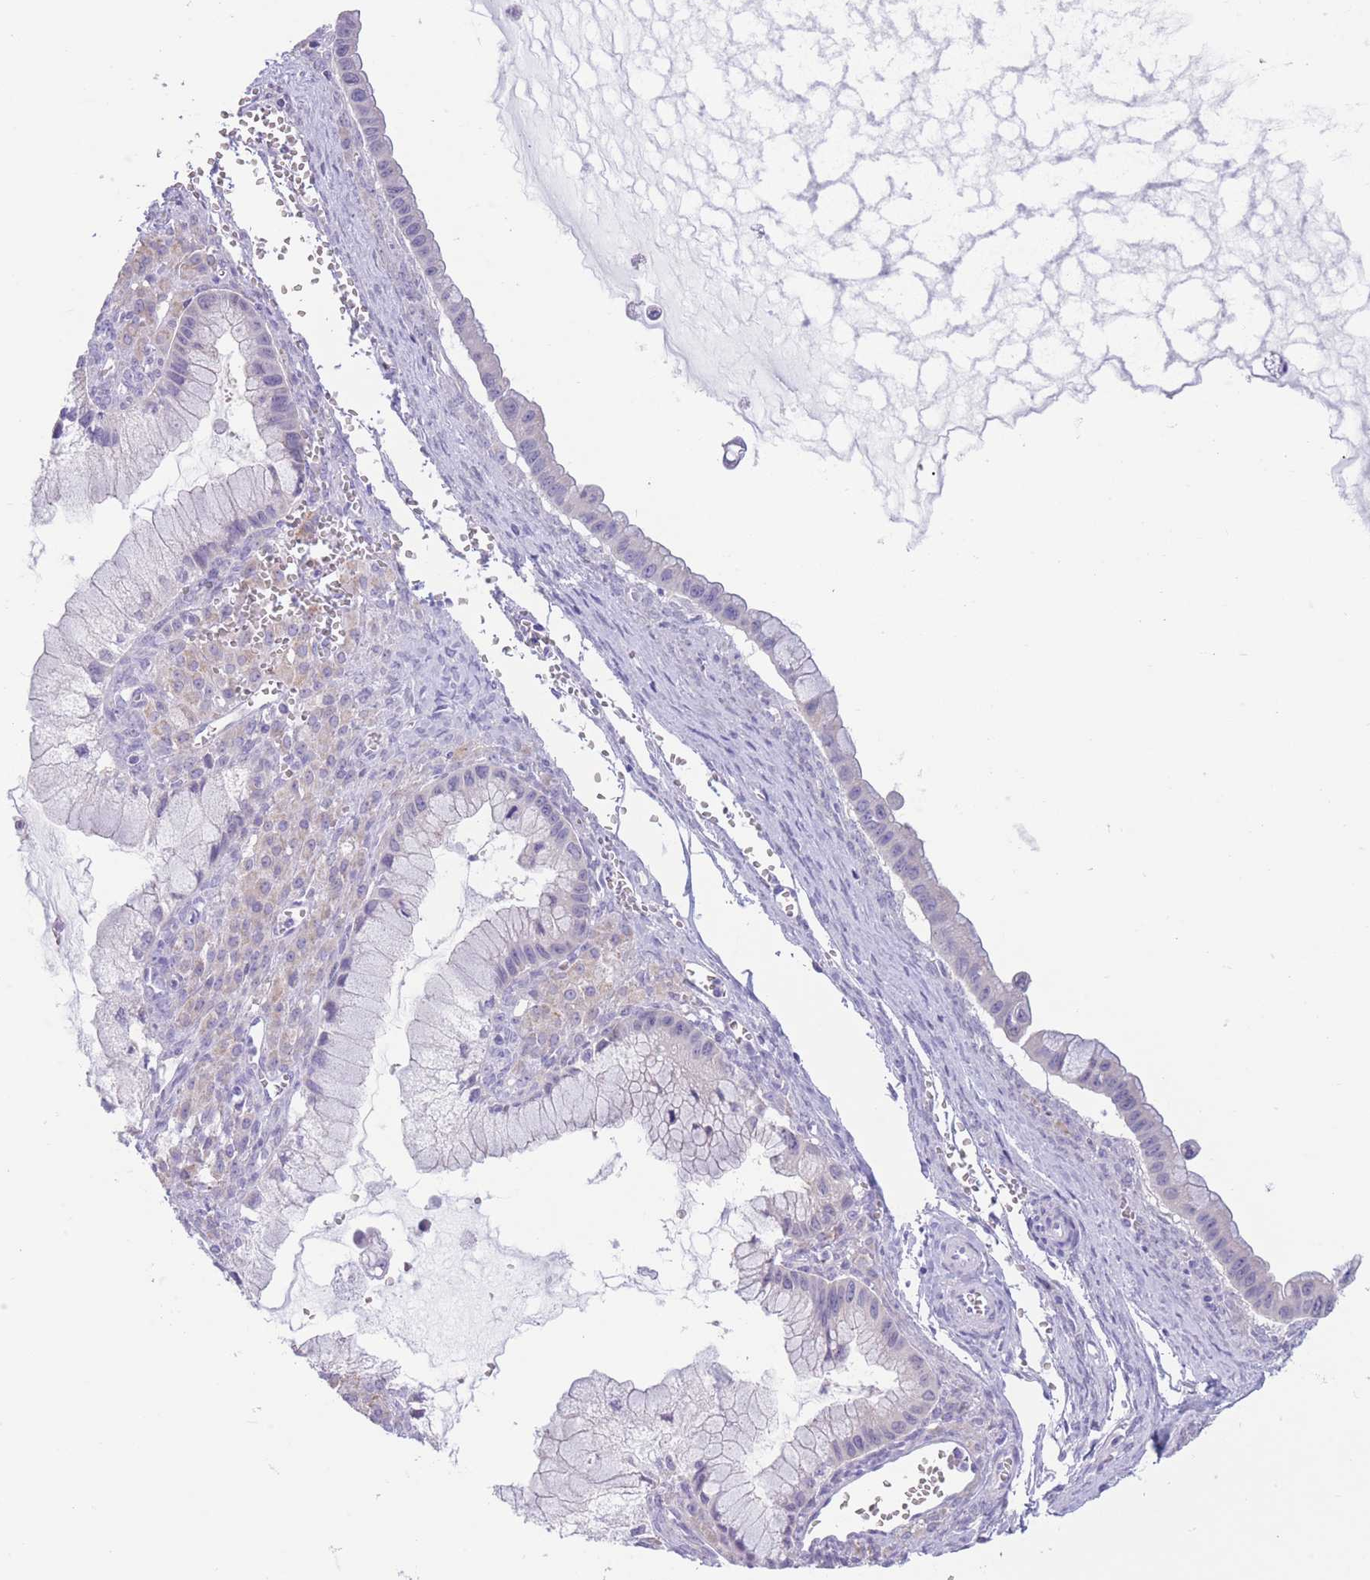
{"staining": {"intensity": "negative", "quantity": "none", "location": "none"}, "tissue": "ovarian cancer", "cell_type": "Tumor cells", "image_type": "cancer", "snomed": [{"axis": "morphology", "description": "Cystadenocarcinoma, mucinous, NOS"}, {"axis": "topography", "description": "Ovary"}], "caption": "Immunohistochemical staining of ovarian cancer displays no significant staining in tumor cells. Nuclei are stained in blue.", "gene": "FAH", "patient": {"sex": "female", "age": 59}}